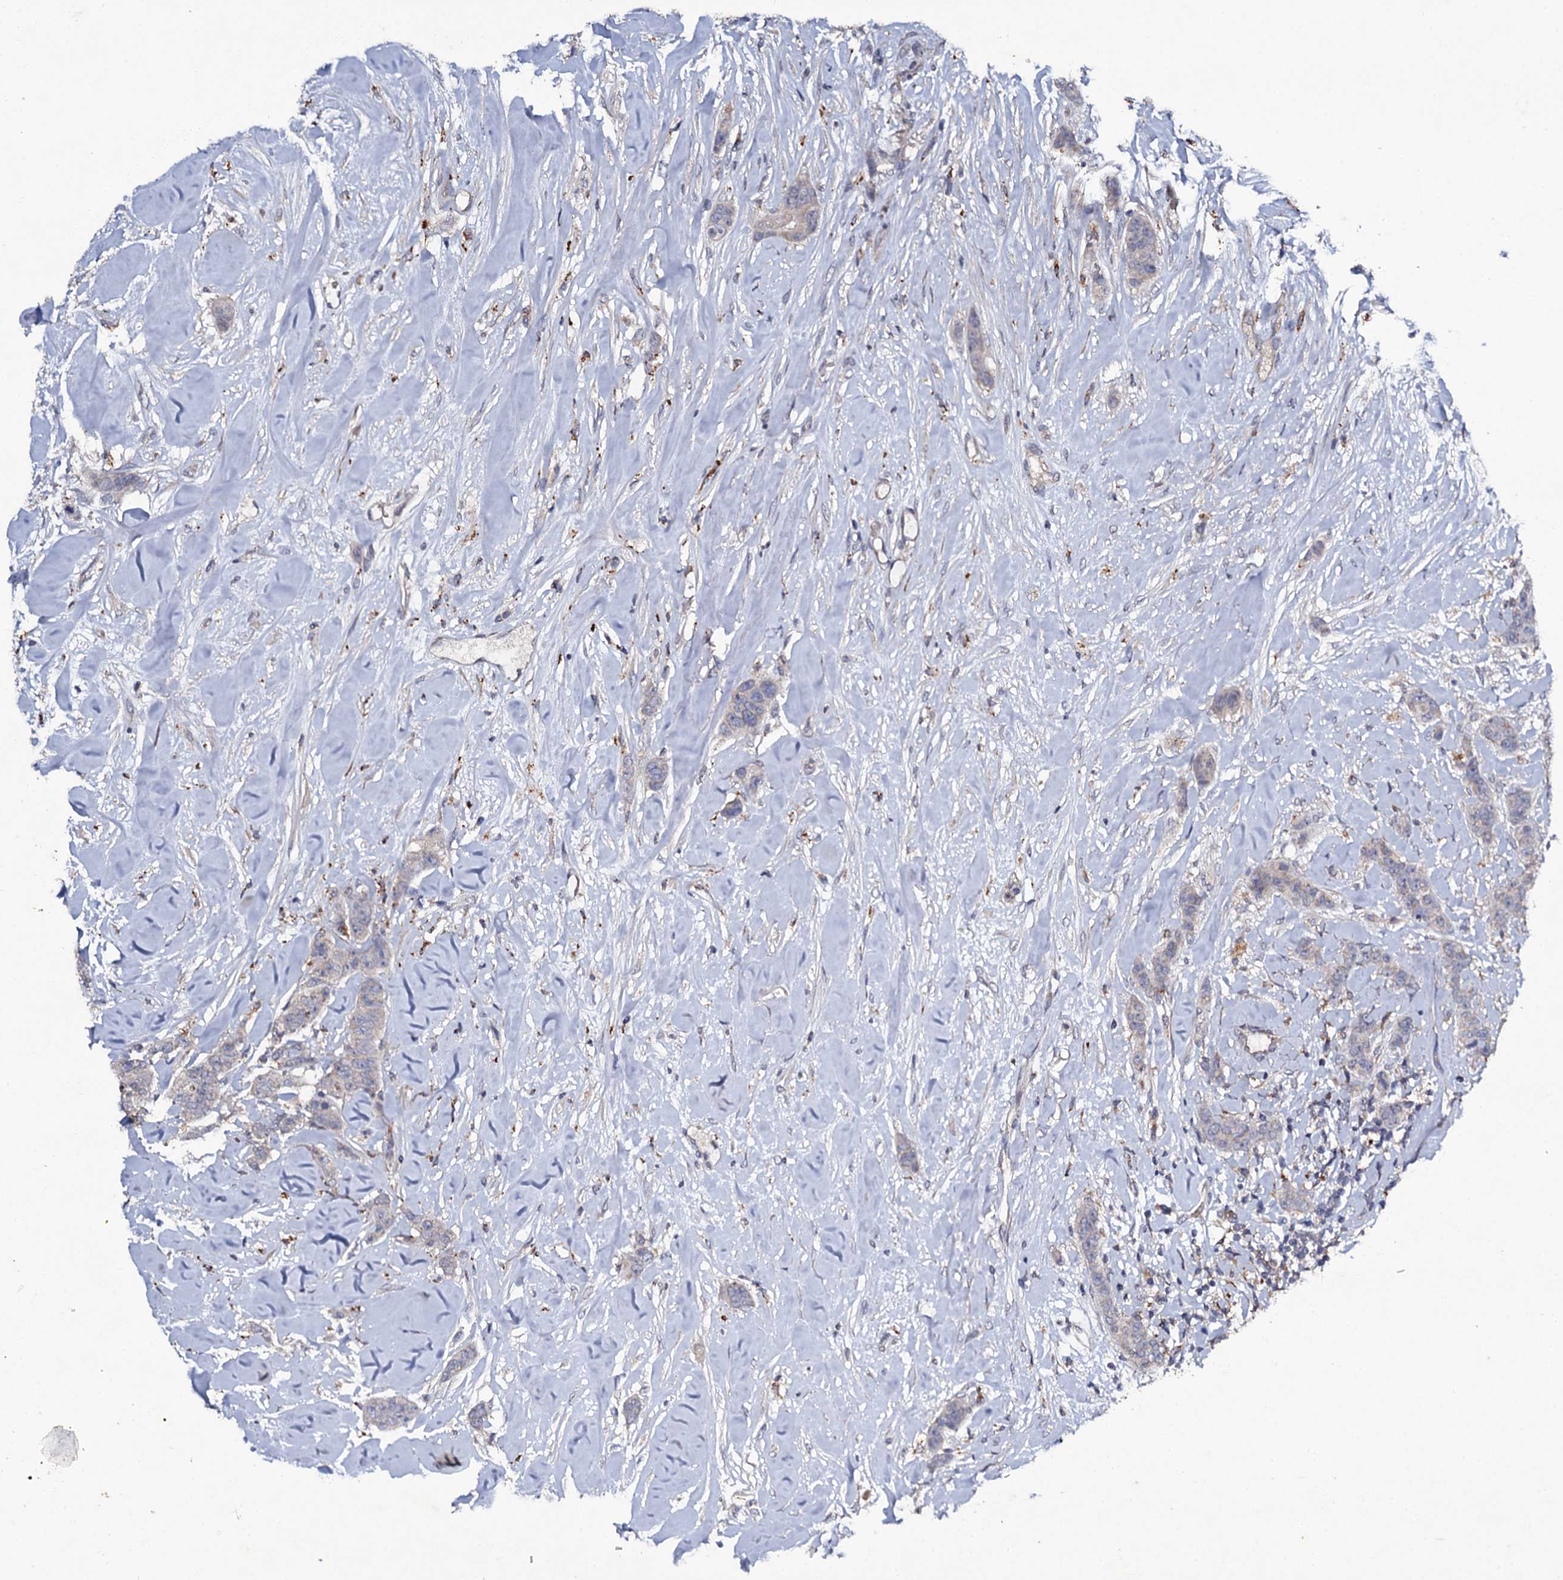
{"staining": {"intensity": "negative", "quantity": "none", "location": "none"}, "tissue": "breast cancer", "cell_type": "Tumor cells", "image_type": "cancer", "snomed": [{"axis": "morphology", "description": "Duct carcinoma"}, {"axis": "topography", "description": "Breast"}], "caption": "A high-resolution photomicrograph shows IHC staining of breast cancer (intraductal carcinoma), which displays no significant positivity in tumor cells. (Immunohistochemistry (ihc), brightfield microscopy, high magnification).", "gene": "LRRC28", "patient": {"sex": "female", "age": 40}}